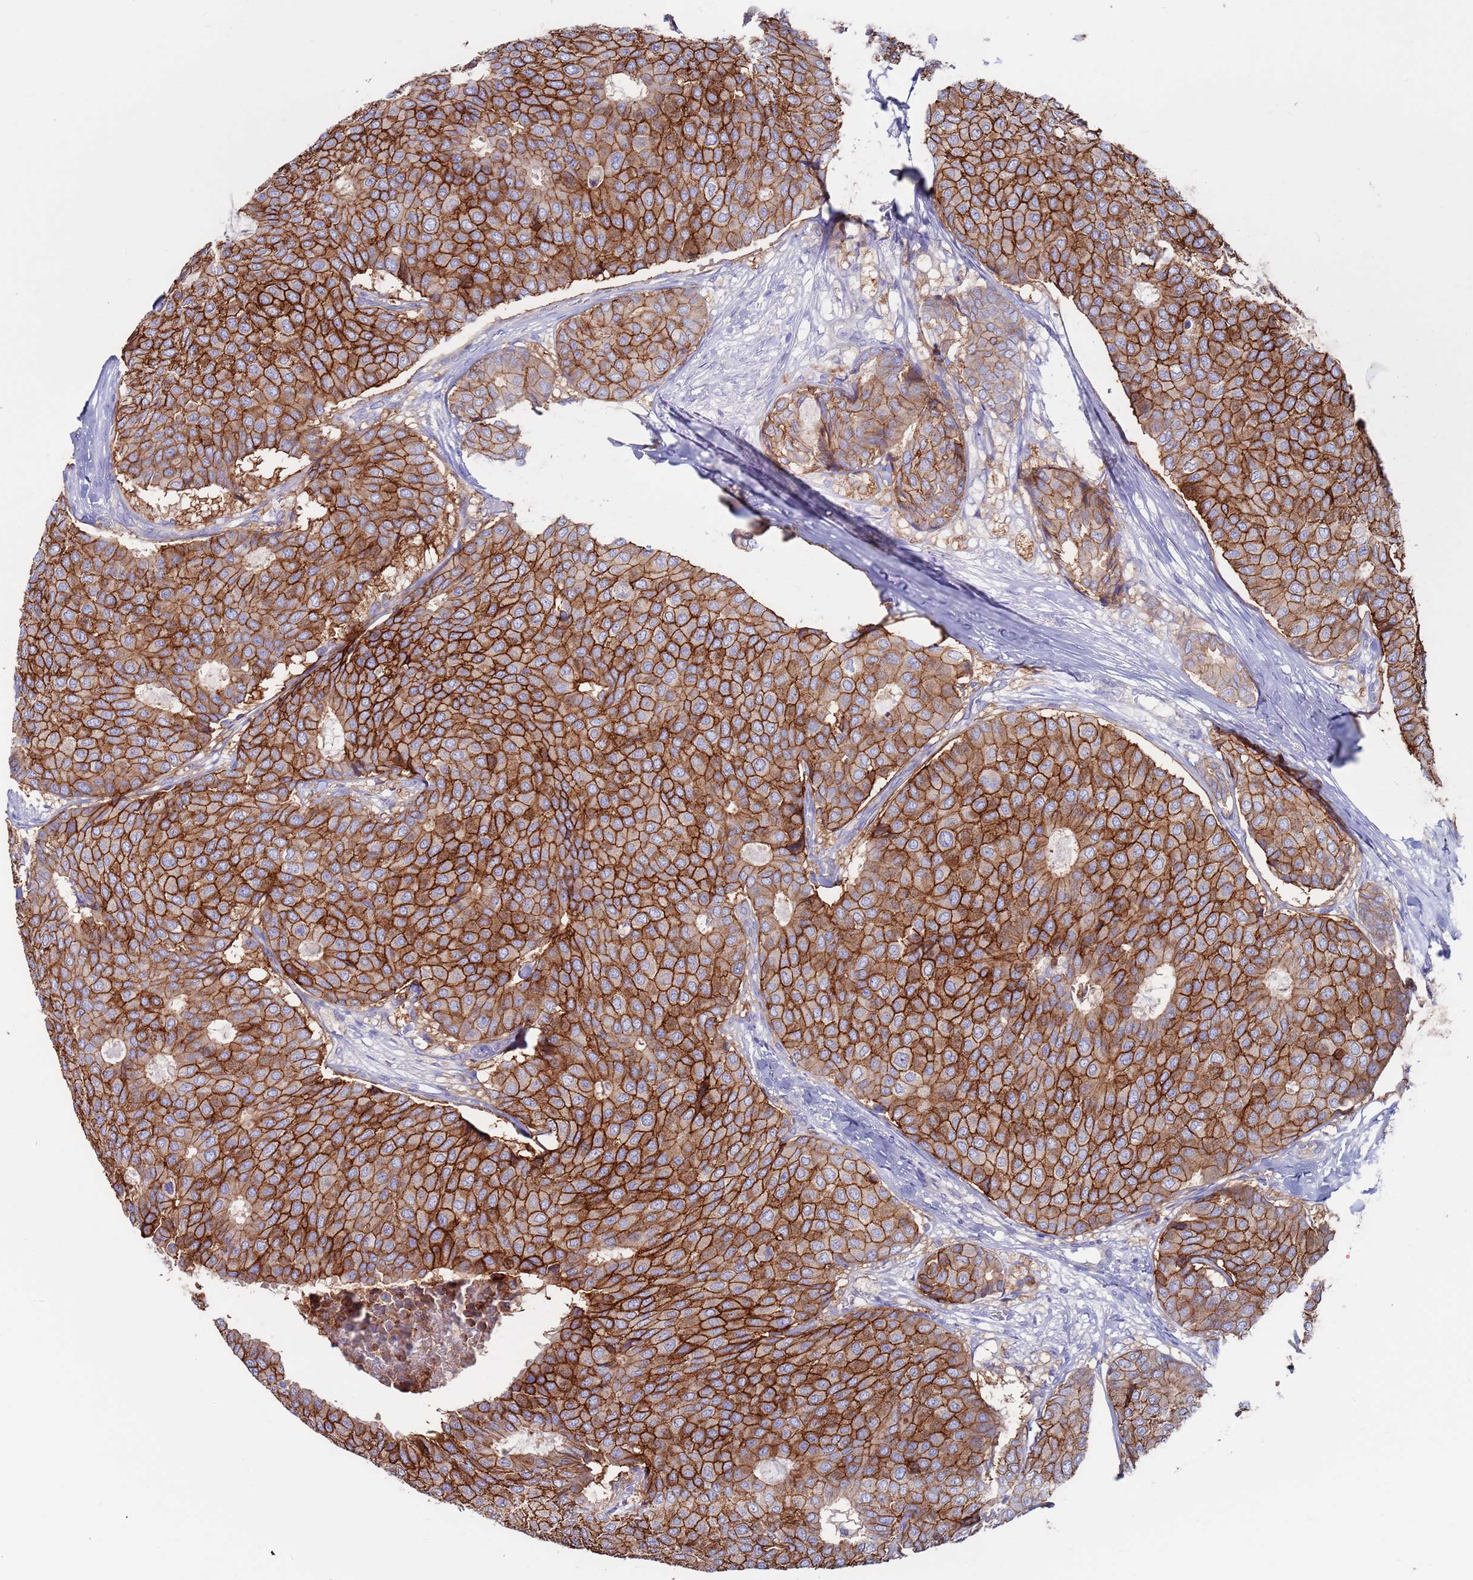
{"staining": {"intensity": "strong", "quantity": ">75%", "location": "cytoplasmic/membranous"}, "tissue": "breast cancer", "cell_type": "Tumor cells", "image_type": "cancer", "snomed": [{"axis": "morphology", "description": "Duct carcinoma"}, {"axis": "topography", "description": "Breast"}], "caption": "Brown immunohistochemical staining in human breast cancer (invasive ductal carcinoma) shows strong cytoplasmic/membranous expression in about >75% of tumor cells.", "gene": "KRTCAP3", "patient": {"sex": "female", "age": 75}}